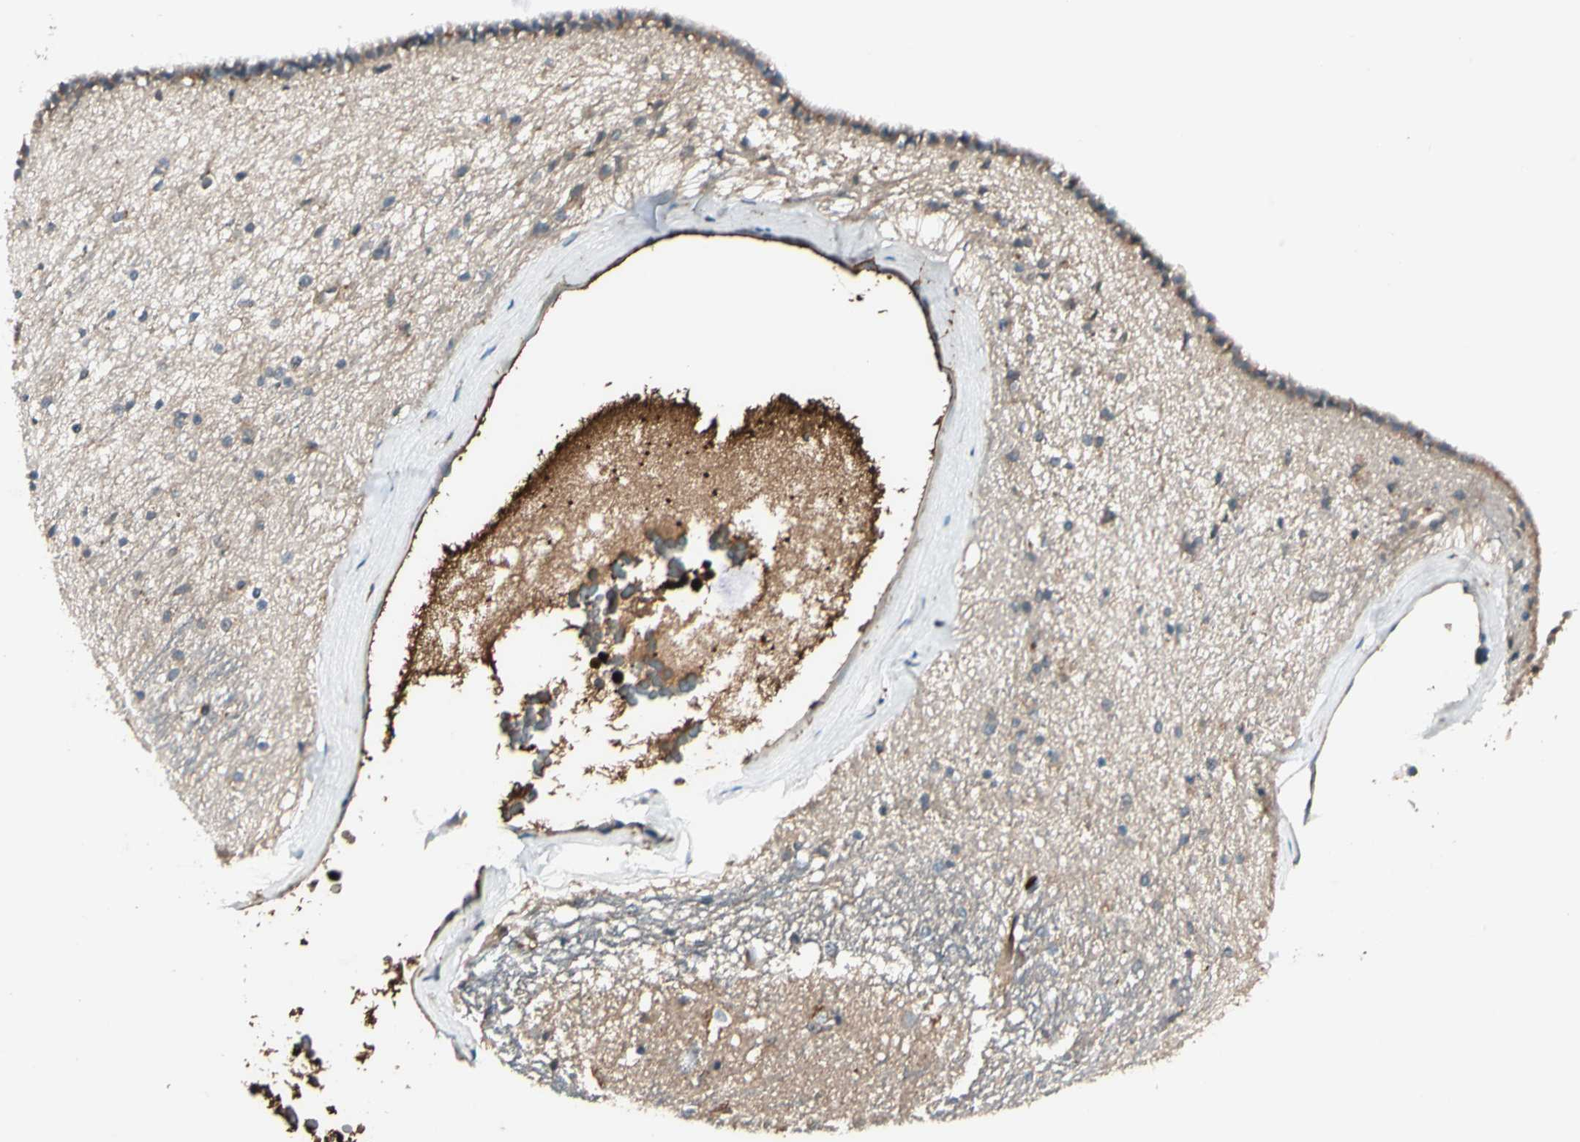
{"staining": {"intensity": "moderate", "quantity": "<25%", "location": "cytoplasmic/membranous"}, "tissue": "hippocampus", "cell_type": "Glial cells", "image_type": "normal", "snomed": [{"axis": "morphology", "description": "Normal tissue, NOS"}, {"axis": "topography", "description": "Hippocampus"}], "caption": "This photomicrograph displays IHC staining of unremarkable human hippocampus, with low moderate cytoplasmic/membranous expression in about <25% of glial cells.", "gene": "STX11", "patient": {"sex": "female", "age": 19}}